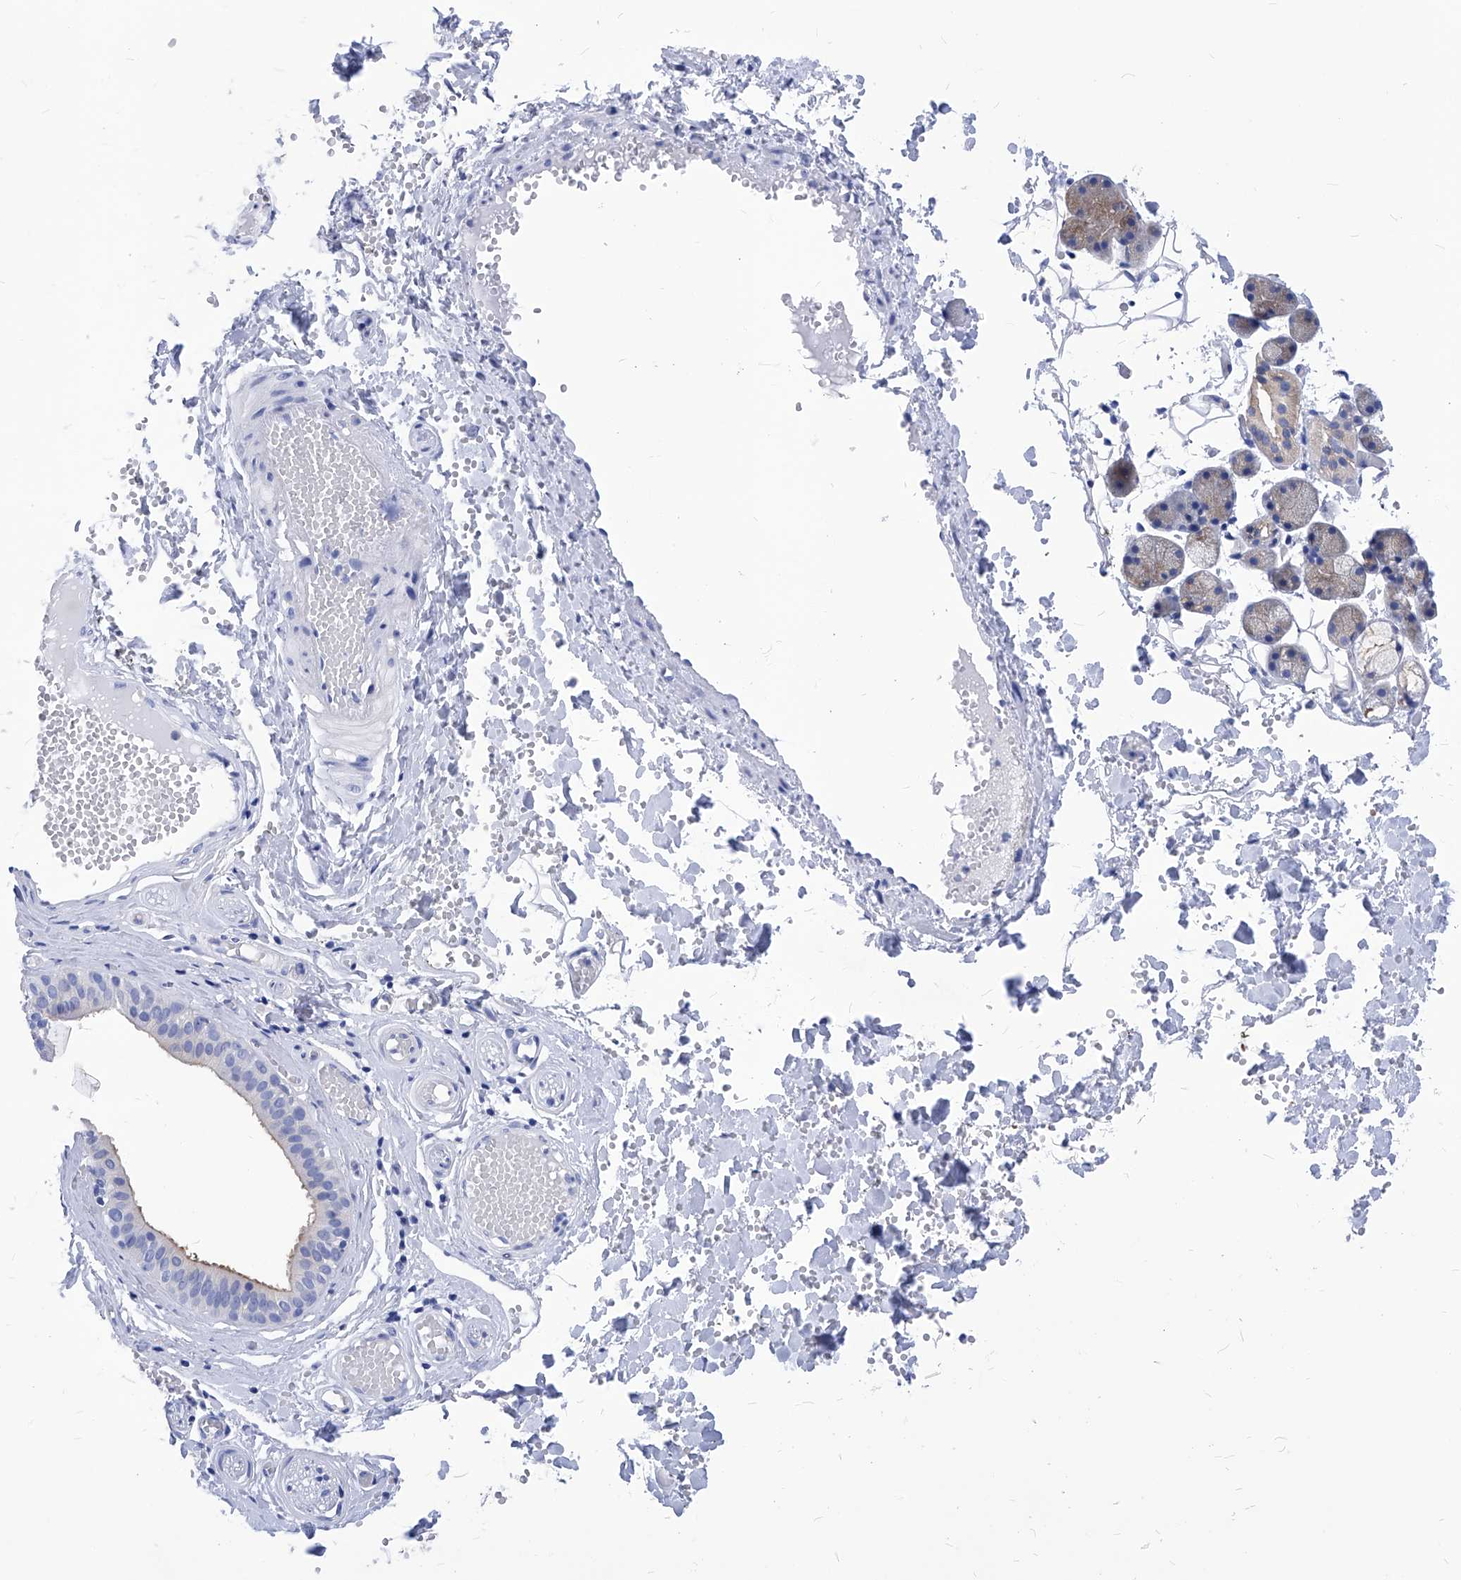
{"staining": {"intensity": "weak", "quantity": "<25%", "location": "cytoplasmic/membranous"}, "tissue": "salivary gland", "cell_type": "Glandular cells", "image_type": "normal", "snomed": [{"axis": "morphology", "description": "Normal tissue, NOS"}, {"axis": "topography", "description": "Salivary gland"}], "caption": "DAB immunohistochemical staining of unremarkable salivary gland displays no significant expression in glandular cells.", "gene": "XPNPEP1", "patient": {"sex": "female", "age": 33}}